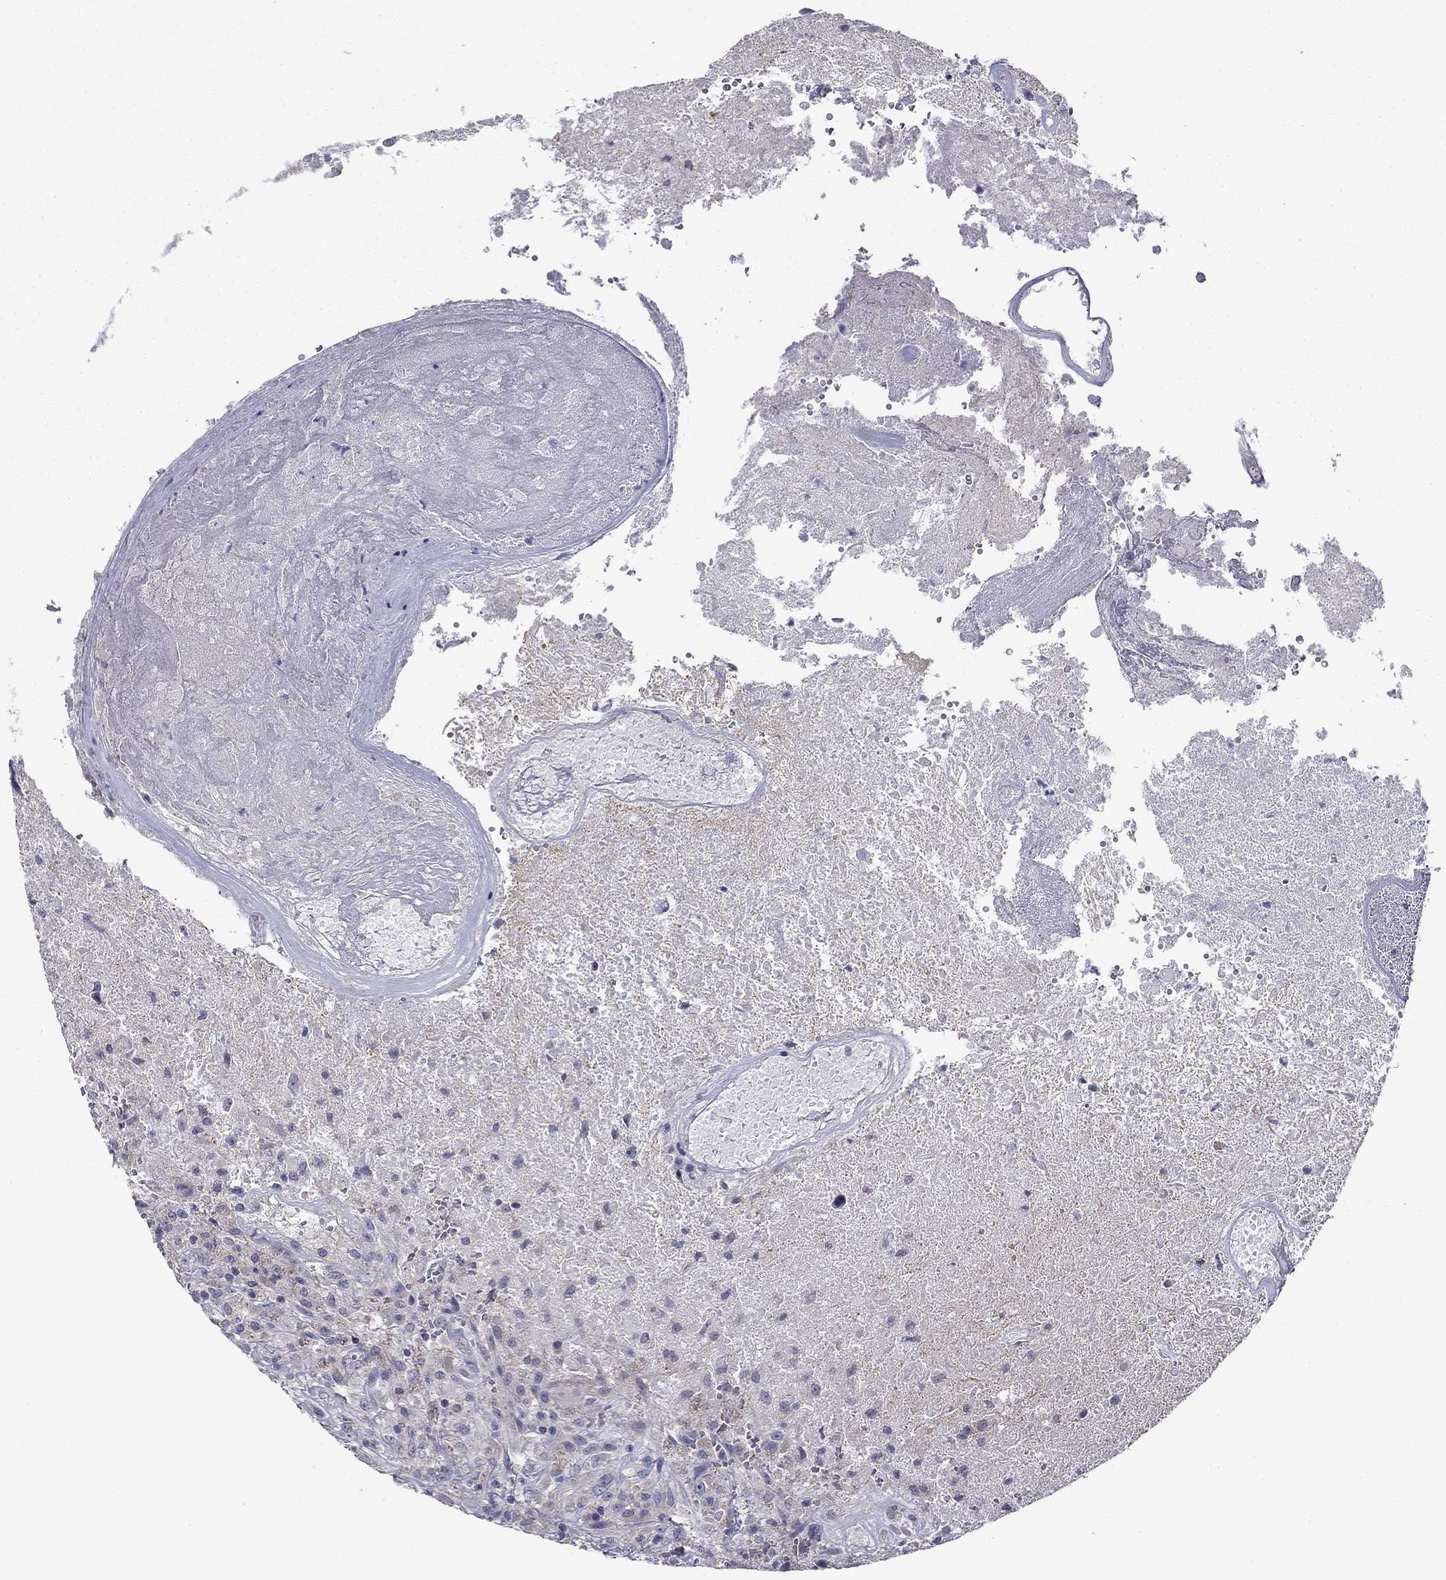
{"staining": {"intensity": "negative", "quantity": "none", "location": "none"}, "tissue": "glioma", "cell_type": "Tumor cells", "image_type": "cancer", "snomed": [{"axis": "morphology", "description": "Glioma, malignant, High grade"}, {"axis": "topography", "description": "Brain"}], "caption": "Tumor cells show no significant protein expression in malignant high-grade glioma. (Immunohistochemistry (ihc), brightfield microscopy, high magnification).", "gene": "SPATA7", "patient": {"sex": "male", "age": 56}}